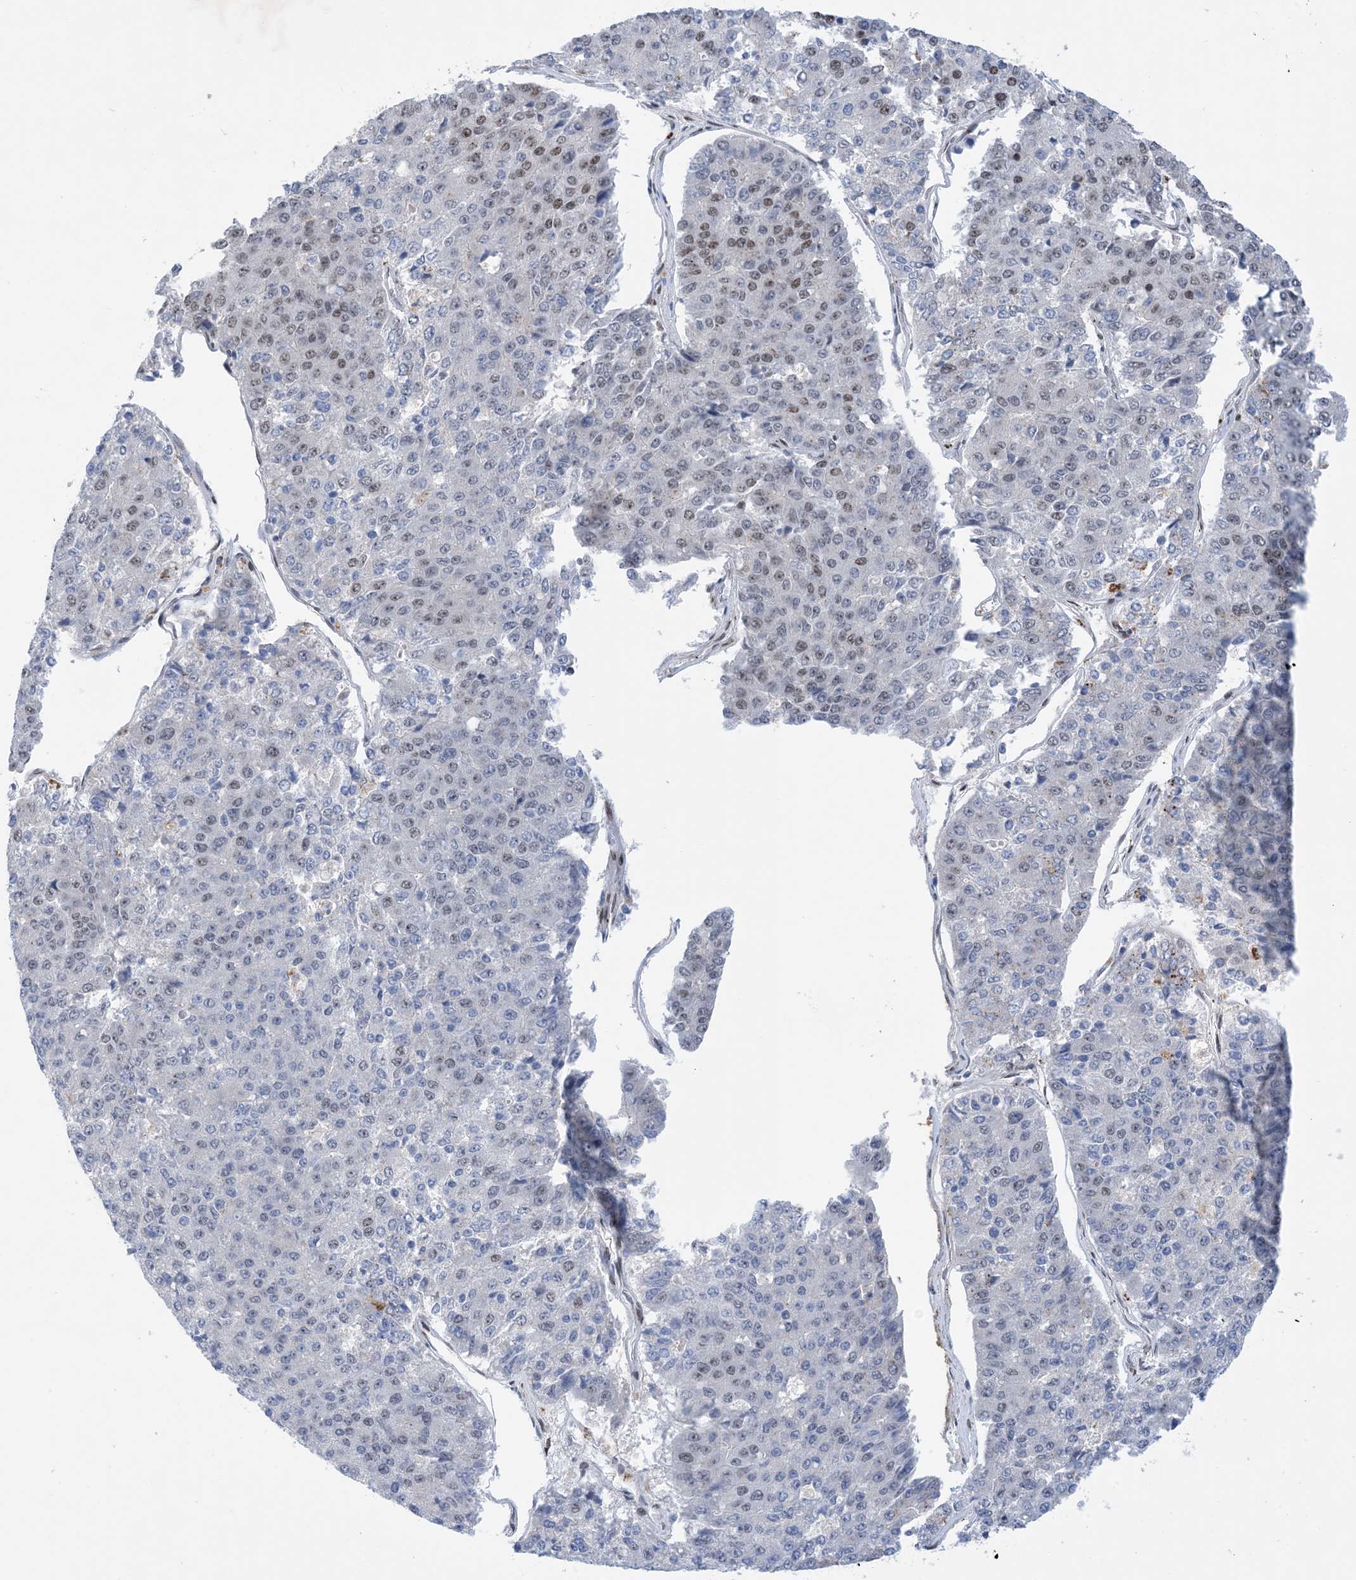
{"staining": {"intensity": "moderate", "quantity": "<25%", "location": "nuclear"}, "tissue": "pancreatic cancer", "cell_type": "Tumor cells", "image_type": "cancer", "snomed": [{"axis": "morphology", "description": "Adenocarcinoma, NOS"}, {"axis": "topography", "description": "Pancreas"}], "caption": "Immunohistochemistry (IHC) (DAB) staining of human pancreatic adenocarcinoma reveals moderate nuclear protein staining in approximately <25% of tumor cells.", "gene": "TSPYL1", "patient": {"sex": "male", "age": 50}}